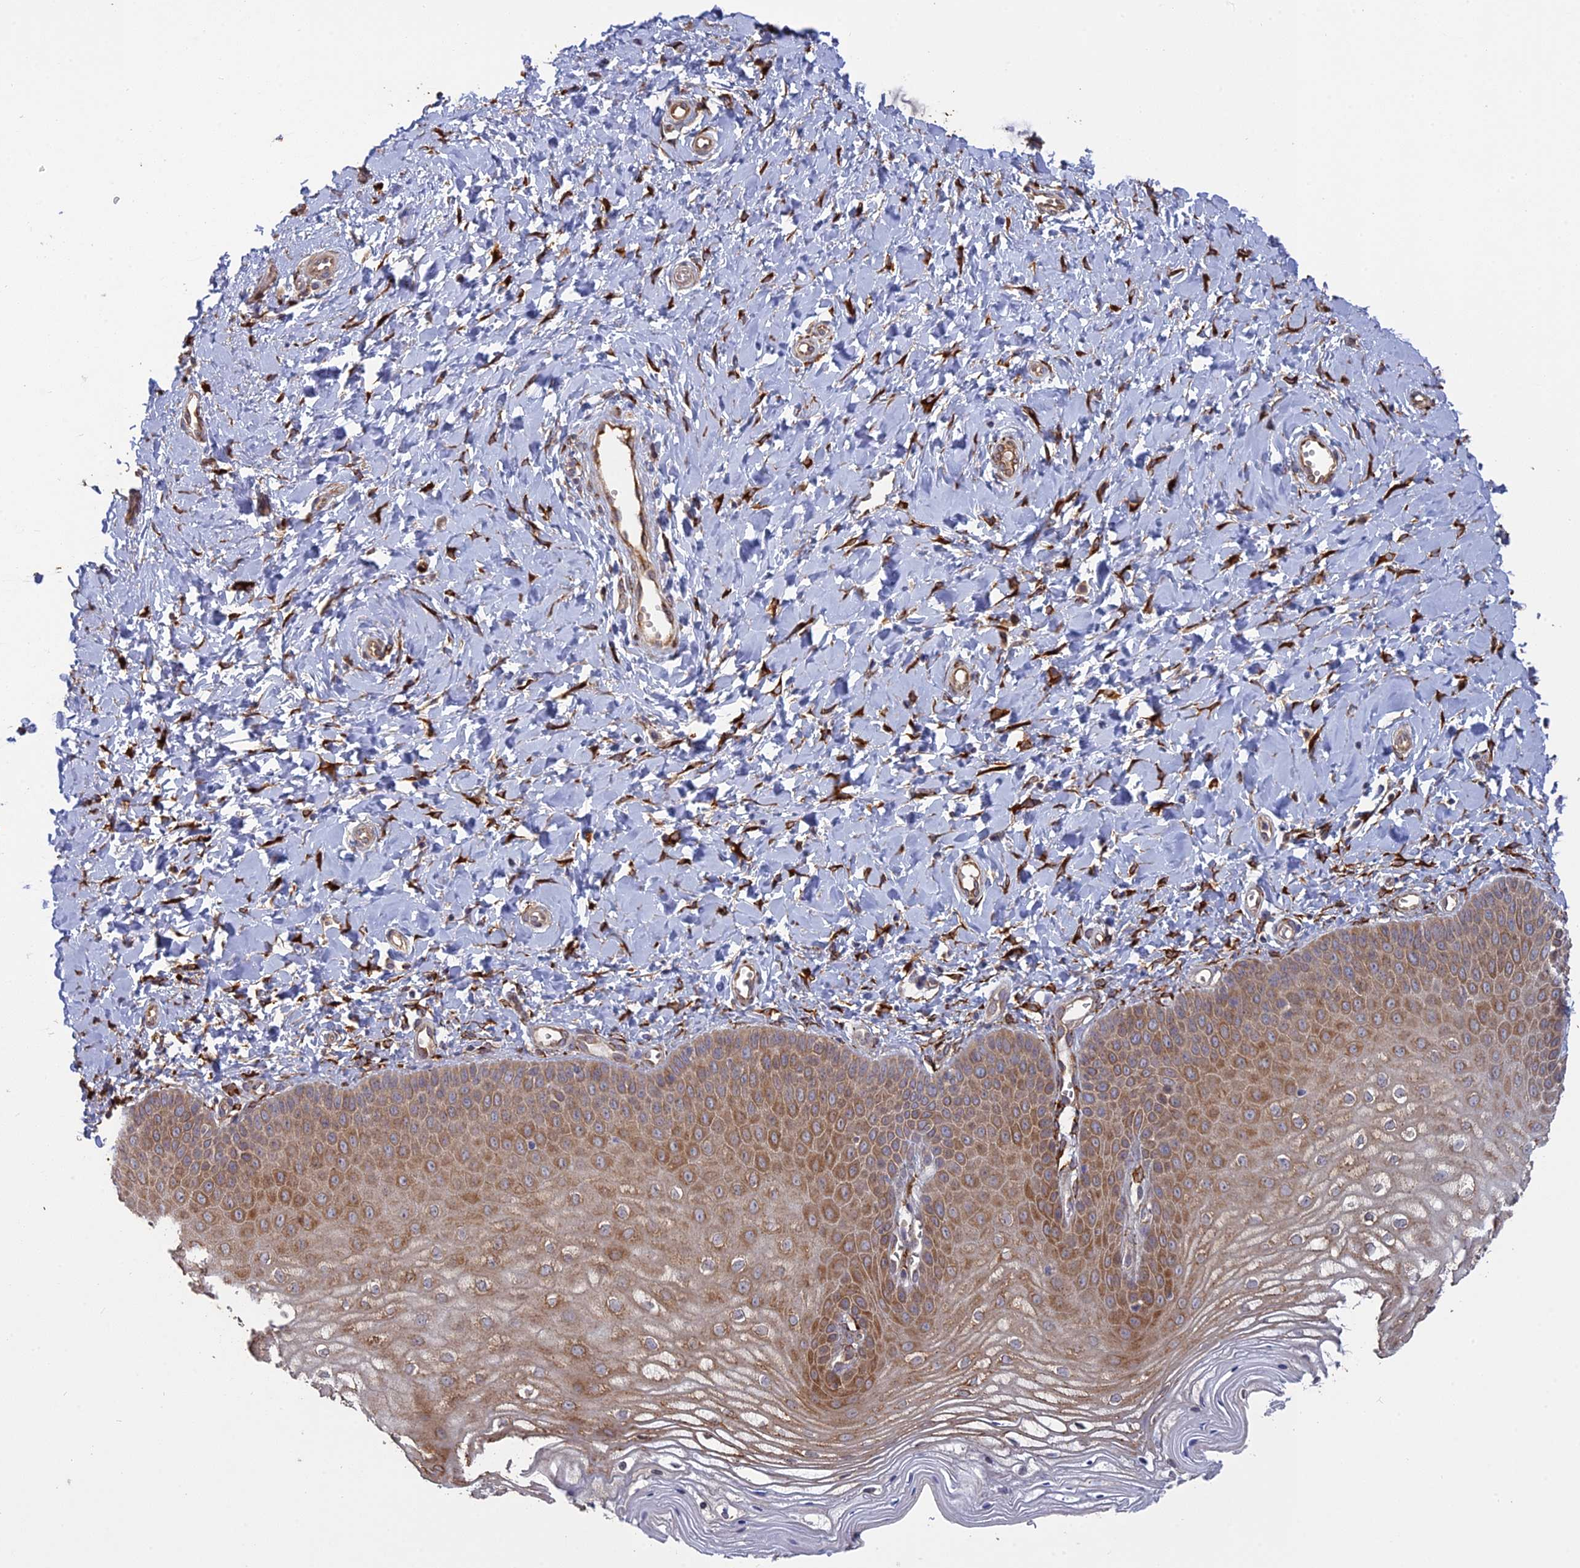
{"staining": {"intensity": "moderate", "quantity": ">75%", "location": "cytoplasmic/membranous"}, "tissue": "vagina", "cell_type": "Squamous epithelial cells", "image_type": "normal", "snomed": [{"axis": "morphology", "description": "Normal tissue, NOS"}, {"axis": "topography", "description": "Vagina"}, {"axis": "topography", "description": "Cervix"}], "caption": "Benign vagina shows moderate cytoplasmic/membranous positivity in approximately >75% of squamous epithelial cells, visualized by immunohistochemistry. (DAB (3,3'-diaminobenzidine) IHC with brightfield microscopy, high magnification).", "gene": "PPIC", "patient": {"sex": "female", "age": 40}}